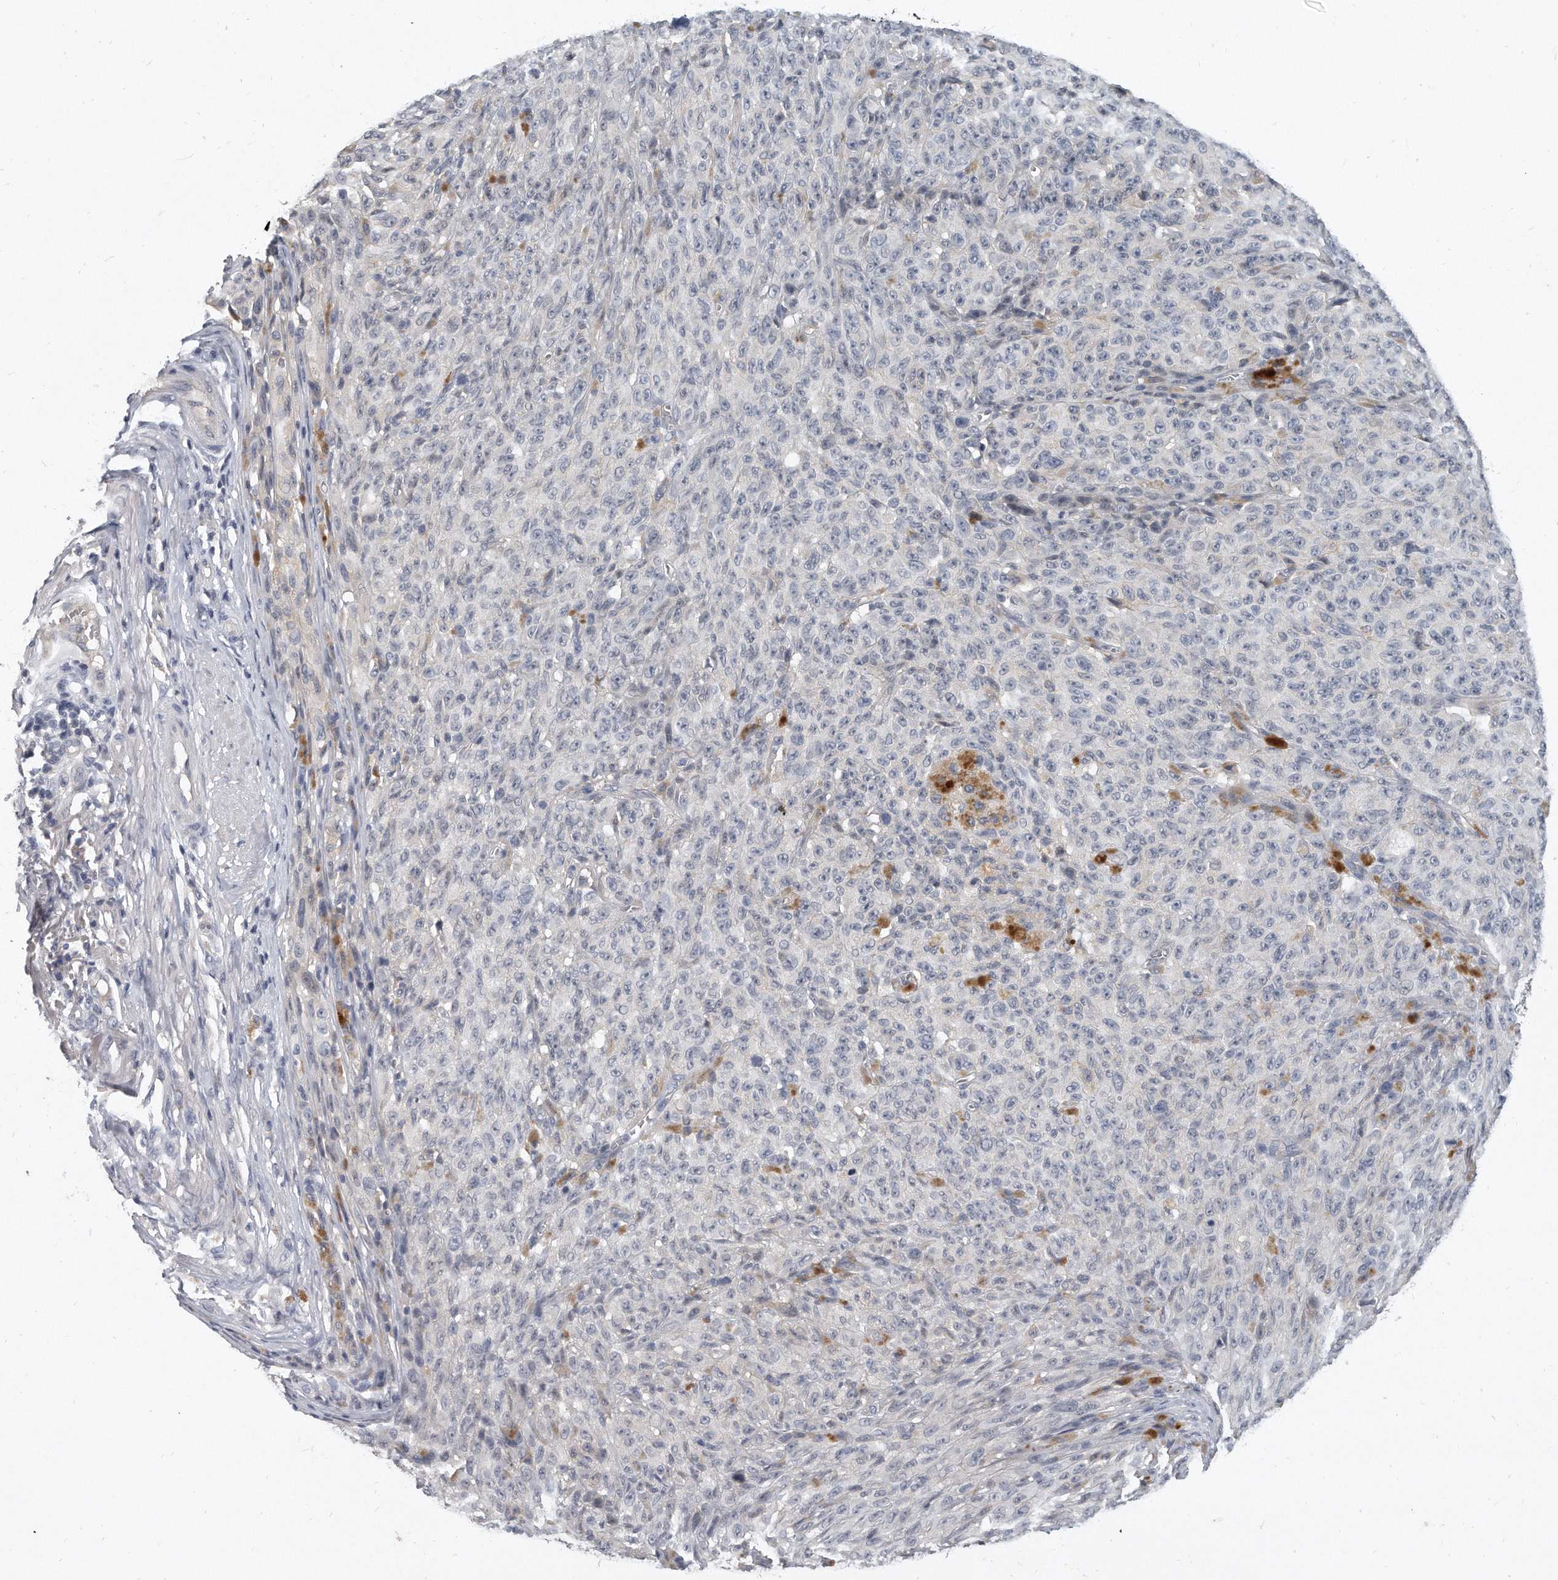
{"staining": {"intensity": "negative", "quantity": "none", "location": "none"}, "tissue": "melanoma", "cell_type": "Tumor cells", "image_type": "cancer", "snomed": [{"axis": "morphology", "description": "Malignant melanoma, NOS"}, {"axis": "topography", "description": "Skin"}], "caption": "A high-resolution photomicrograph shows IHC staining of melanoma, which shows no significant staining in tumor cells.", "gene": "KLHL7", "patient": {"sex": "female", "age": 82}}